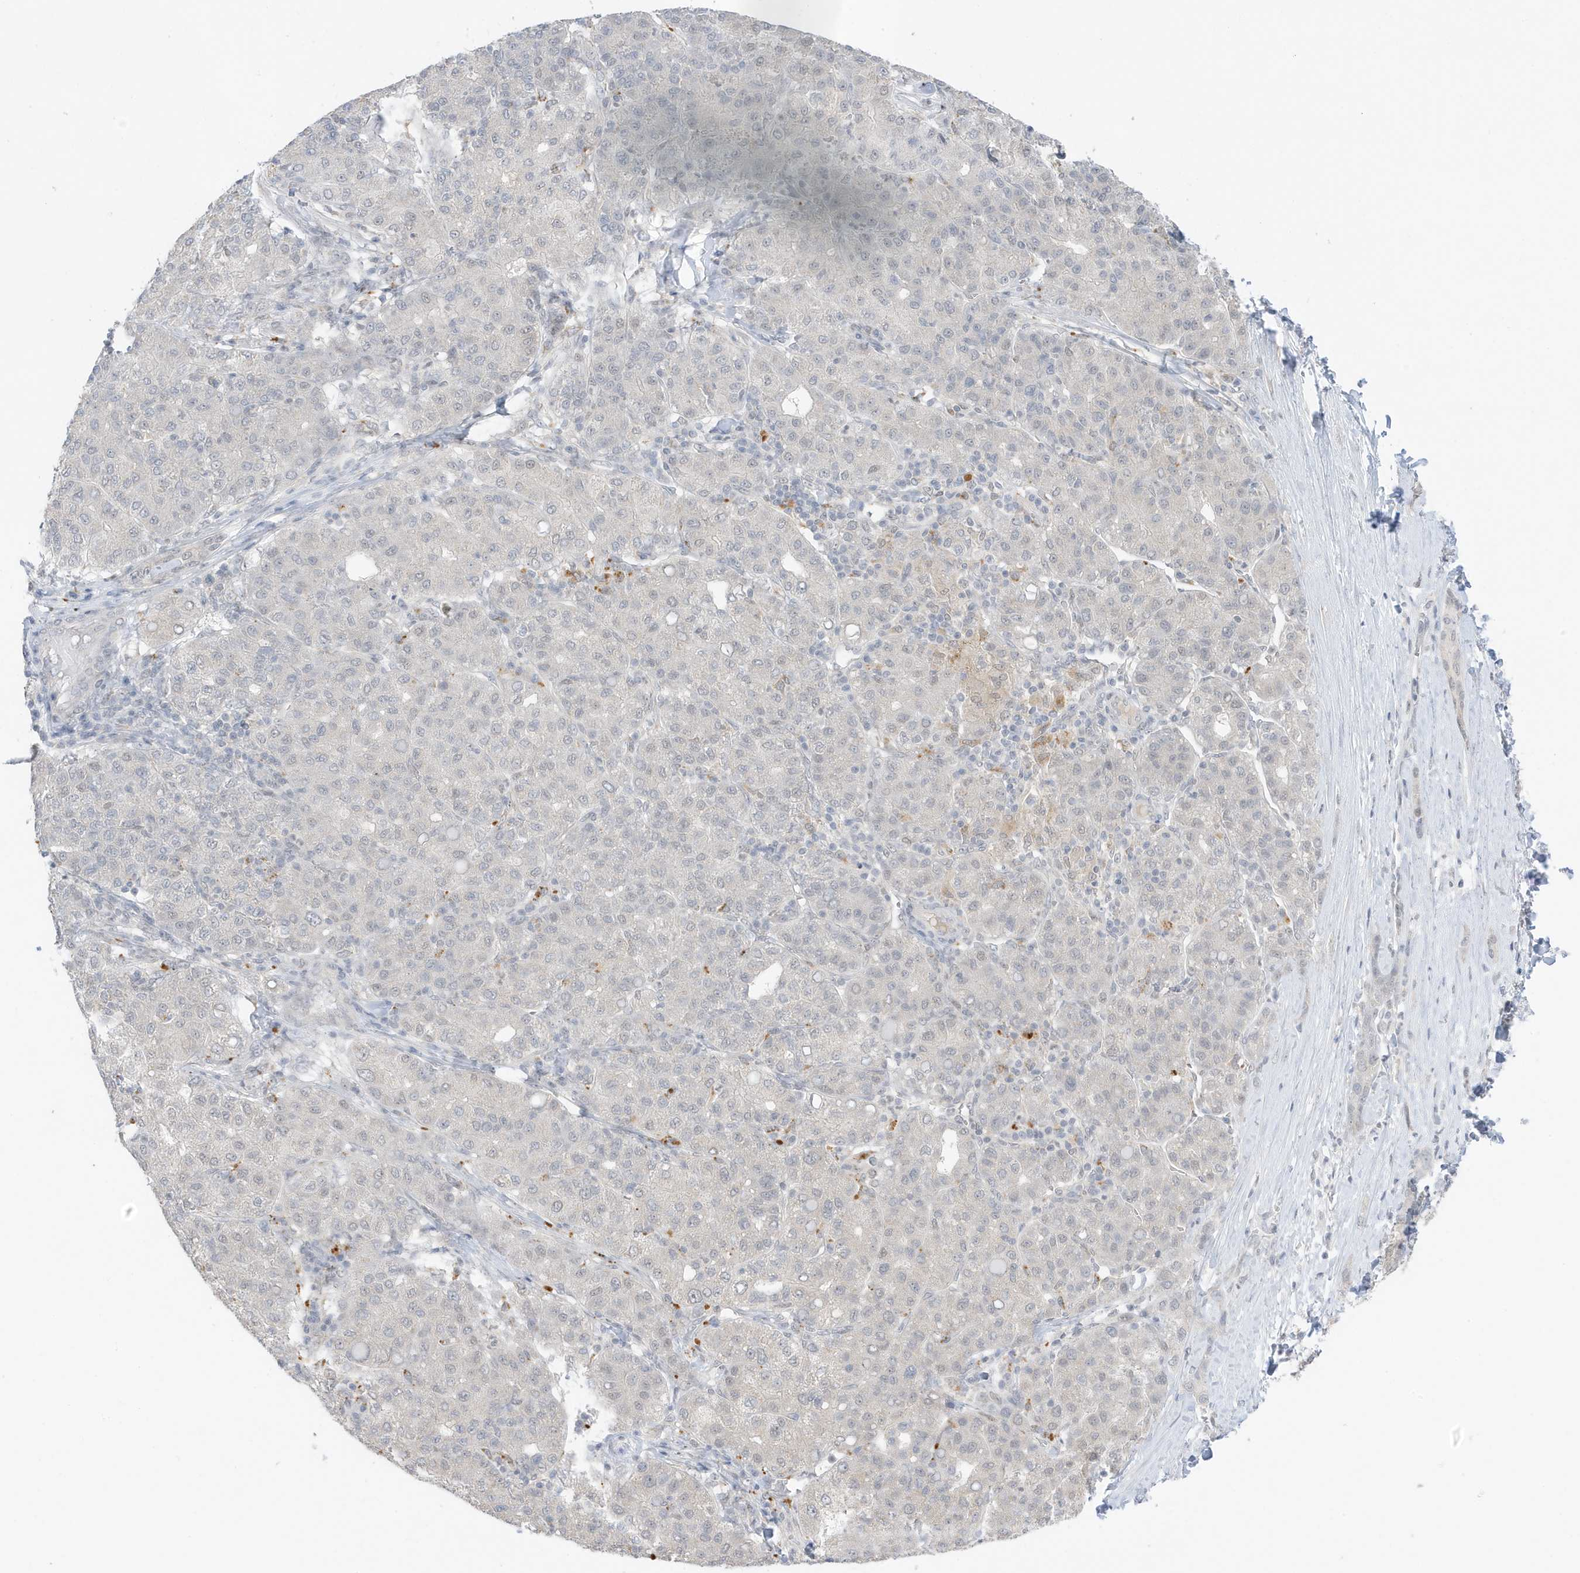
{"staining": {"intensity": "negative", "quantity": "none", "location": "none"}, "tissue": "liver cancer", "cell_type": "Tumor cells", "image_type": "cancer", "snomed": [{"axis": "morphology", "description": "Carcinoma, Hepatocellular, NOS"}, {"axis": "topography", "description": "Liver"}], "caption": "The image shows no significant expression in tumor cells of liver cancer.", "gene": "MSL3", "patient": {"sex": "male", "age": 65}}